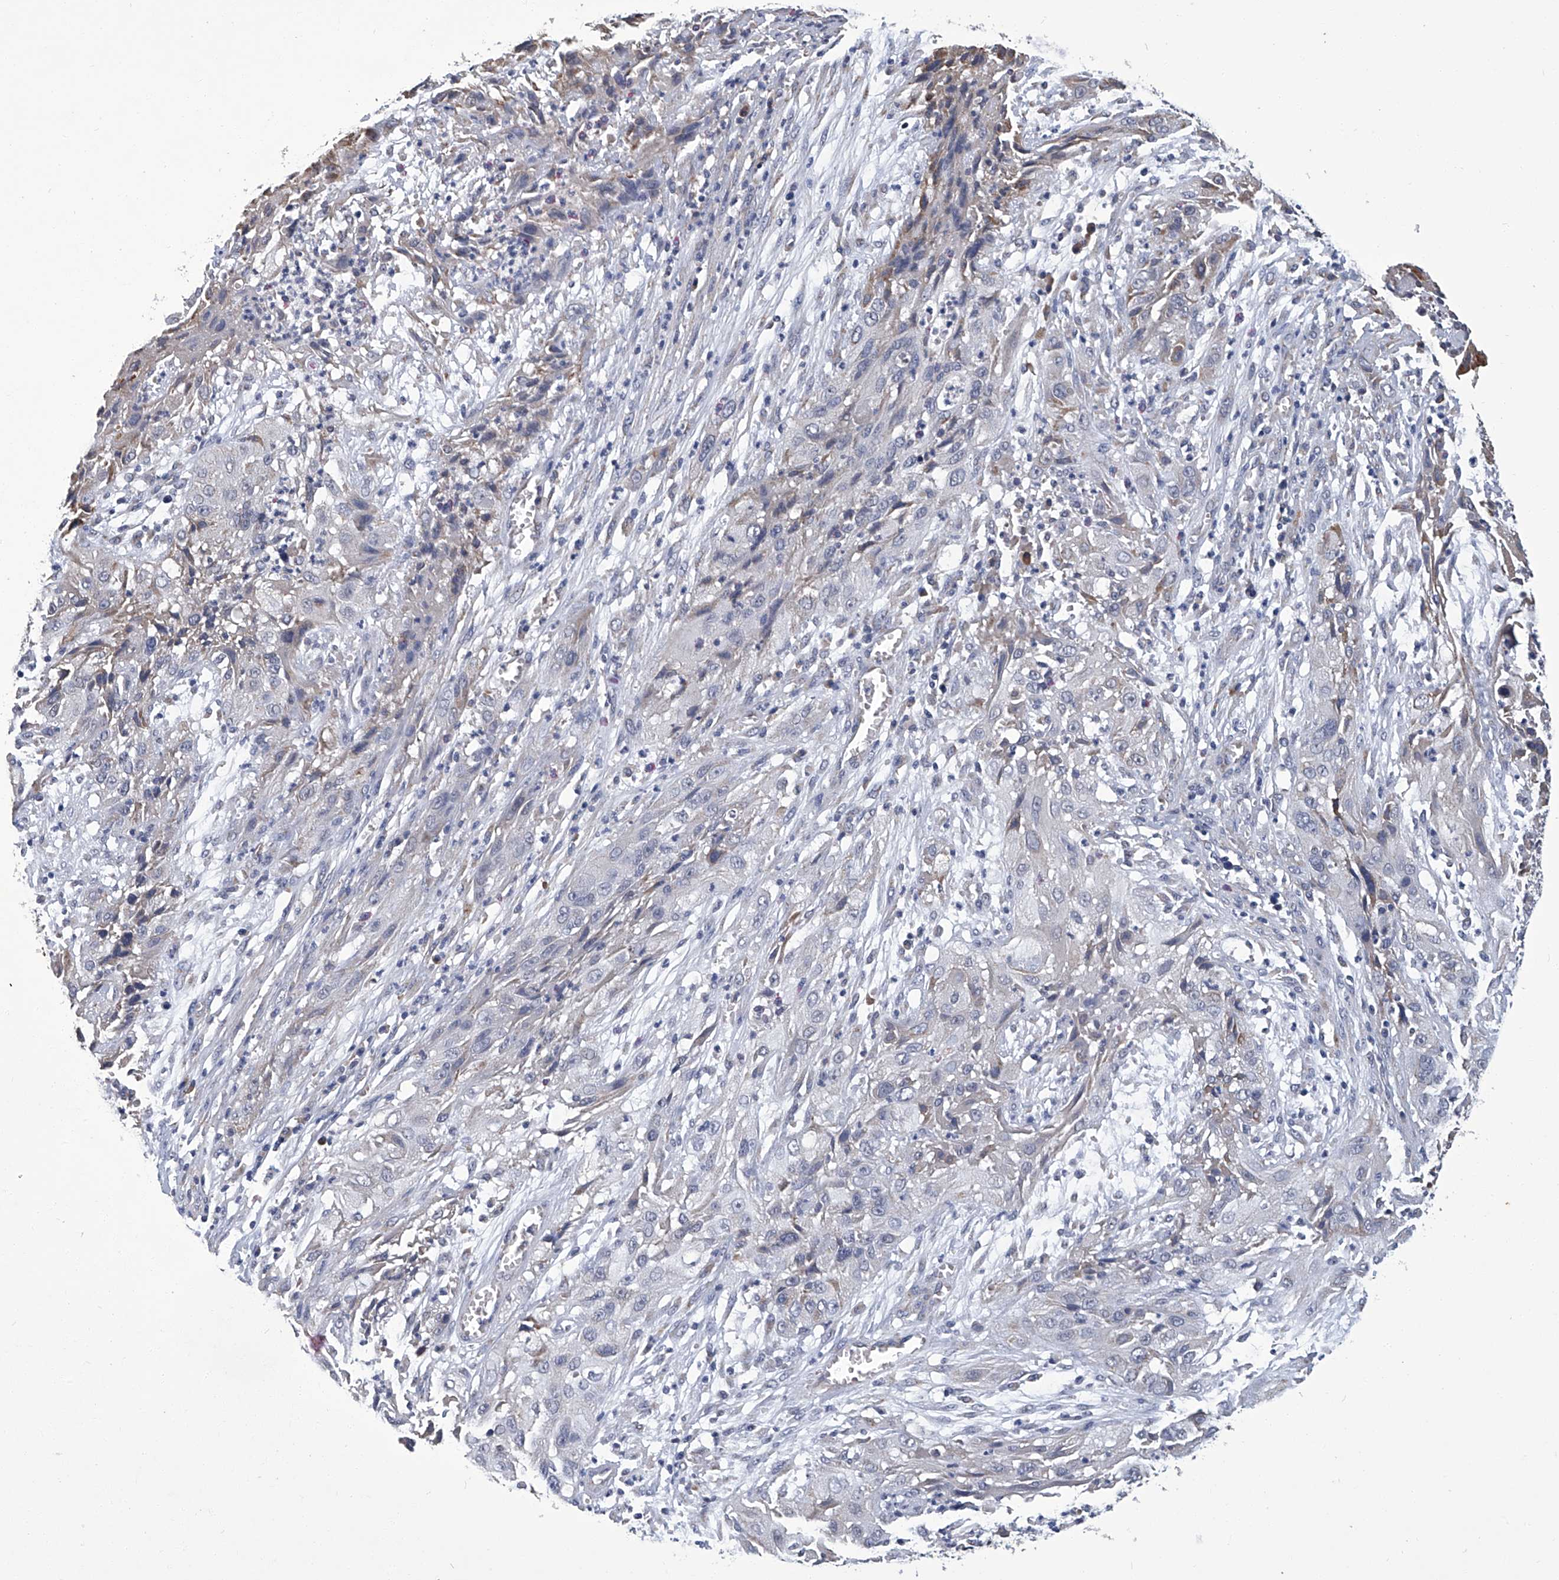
{"staining": {"intensity": "negative", "quantity": "none", "location": "none"}, "tissue": "cervical cancer", "cell_type": "Tumor cells", "image_type": "cancer", "snomed": [{"axis": "morphology", "description": "Squamous cell carcinoma, NOS"}, {"axis": "topography", "description": "Cervix"}], "caption": "This is a micrograph of immunohistochemistry (IHC) staining of cervical cancer, which shows no staining in tumor cells. (DAB immunohistochemistry (IHC), high magnification).", "gene": "OAT", "patient": {"sex": "female", "age": 32}}